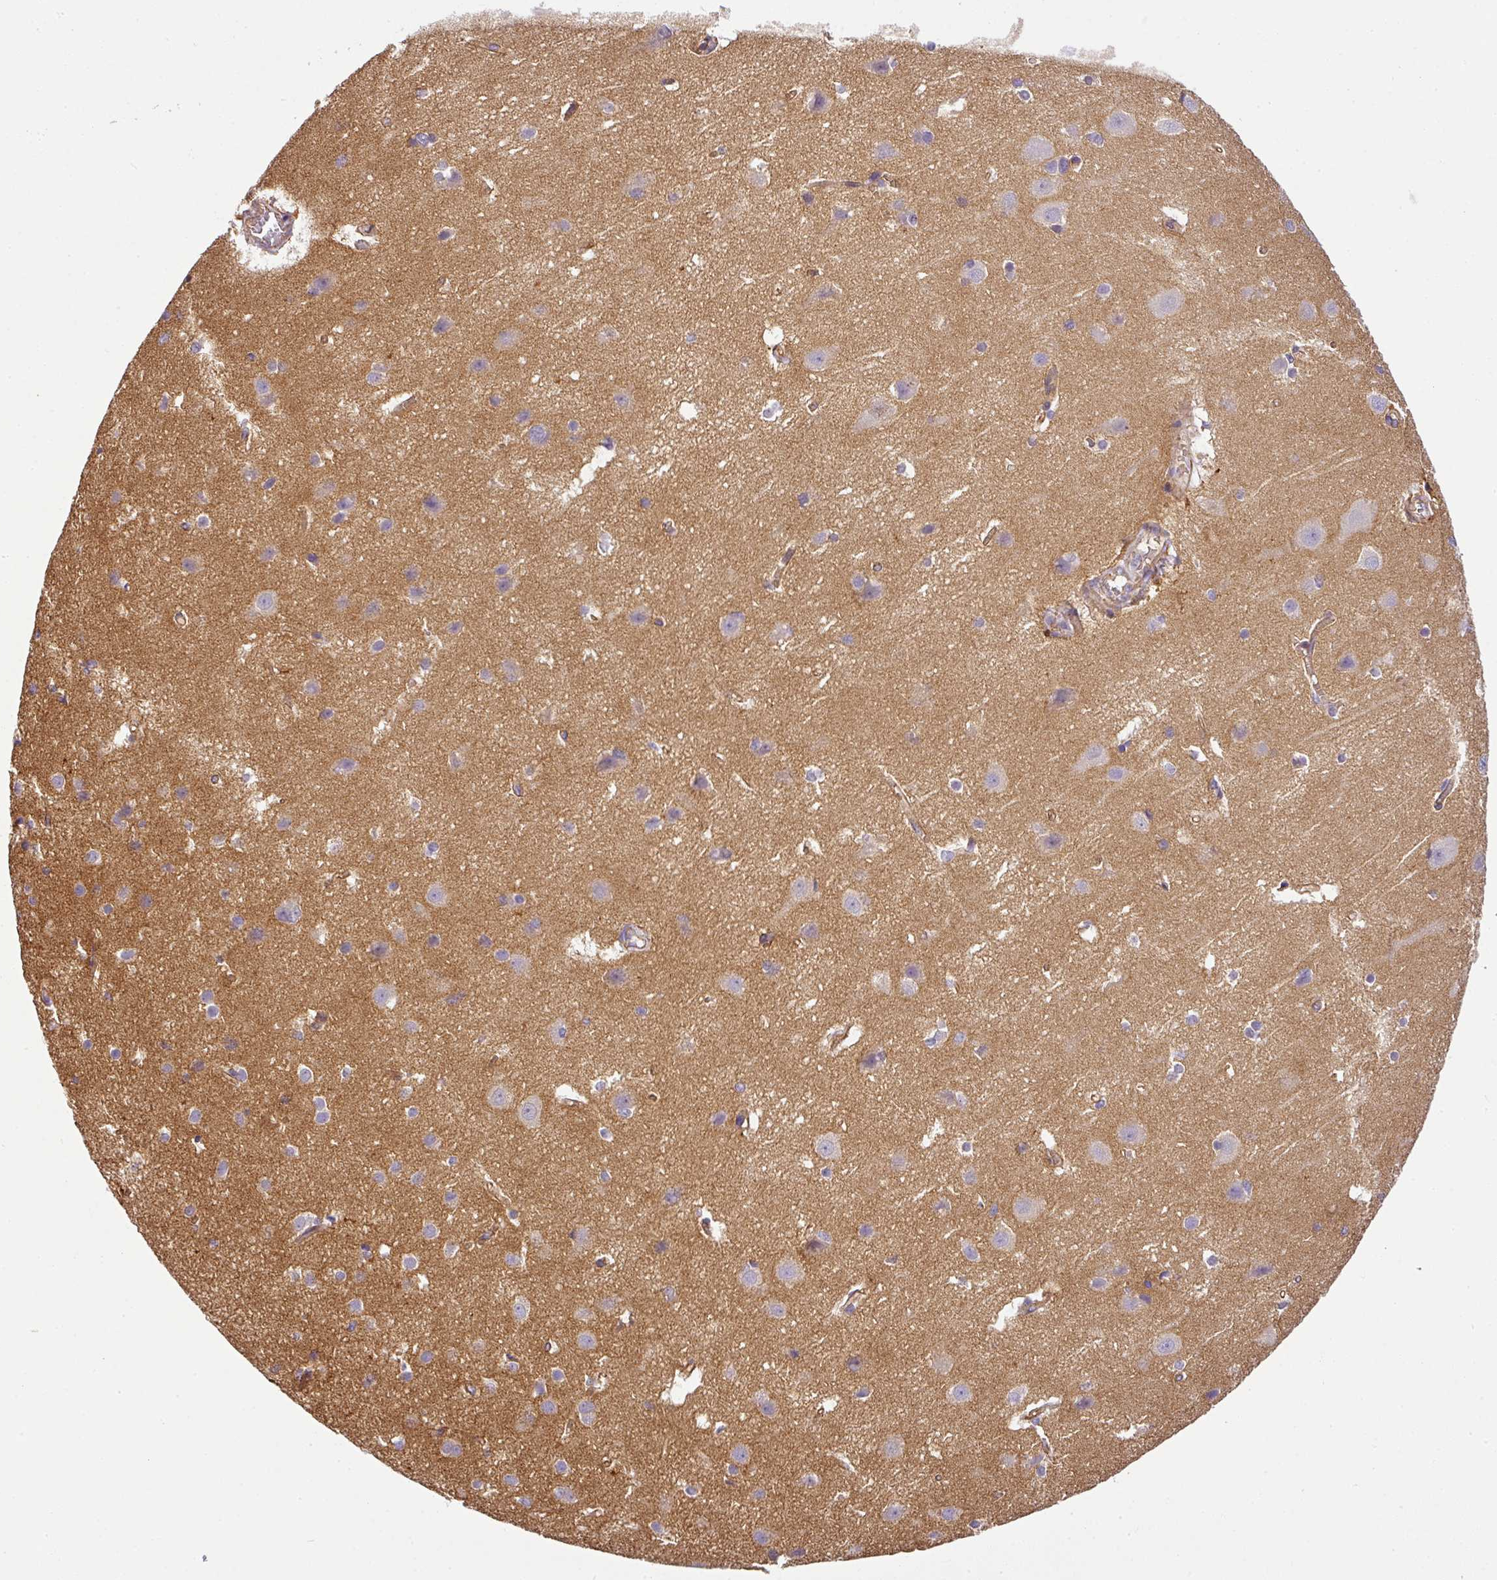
{"staining": {"intensity": "moderate", "quantity": ">75%", "location": "cytoplasmic/membranous"}, "tissue": "cerebral cortex", "cell_type": "Endothelial cells", "image_type": "normal", "snomed": [{"axis": "morphology", "description": "Normal tissue, NOS"}, {"axis": "topography", "description": "Cerebral cortex"}], "caption": "Moderate cytoplasmic/membranous protein staining is present in approximately >75% of endothelial cells in cerebral cortex. (IHC, brightfield microscopy, high magnification).", "gene": "OR11H4", "patient": {"sex": "male", "age": 37}}